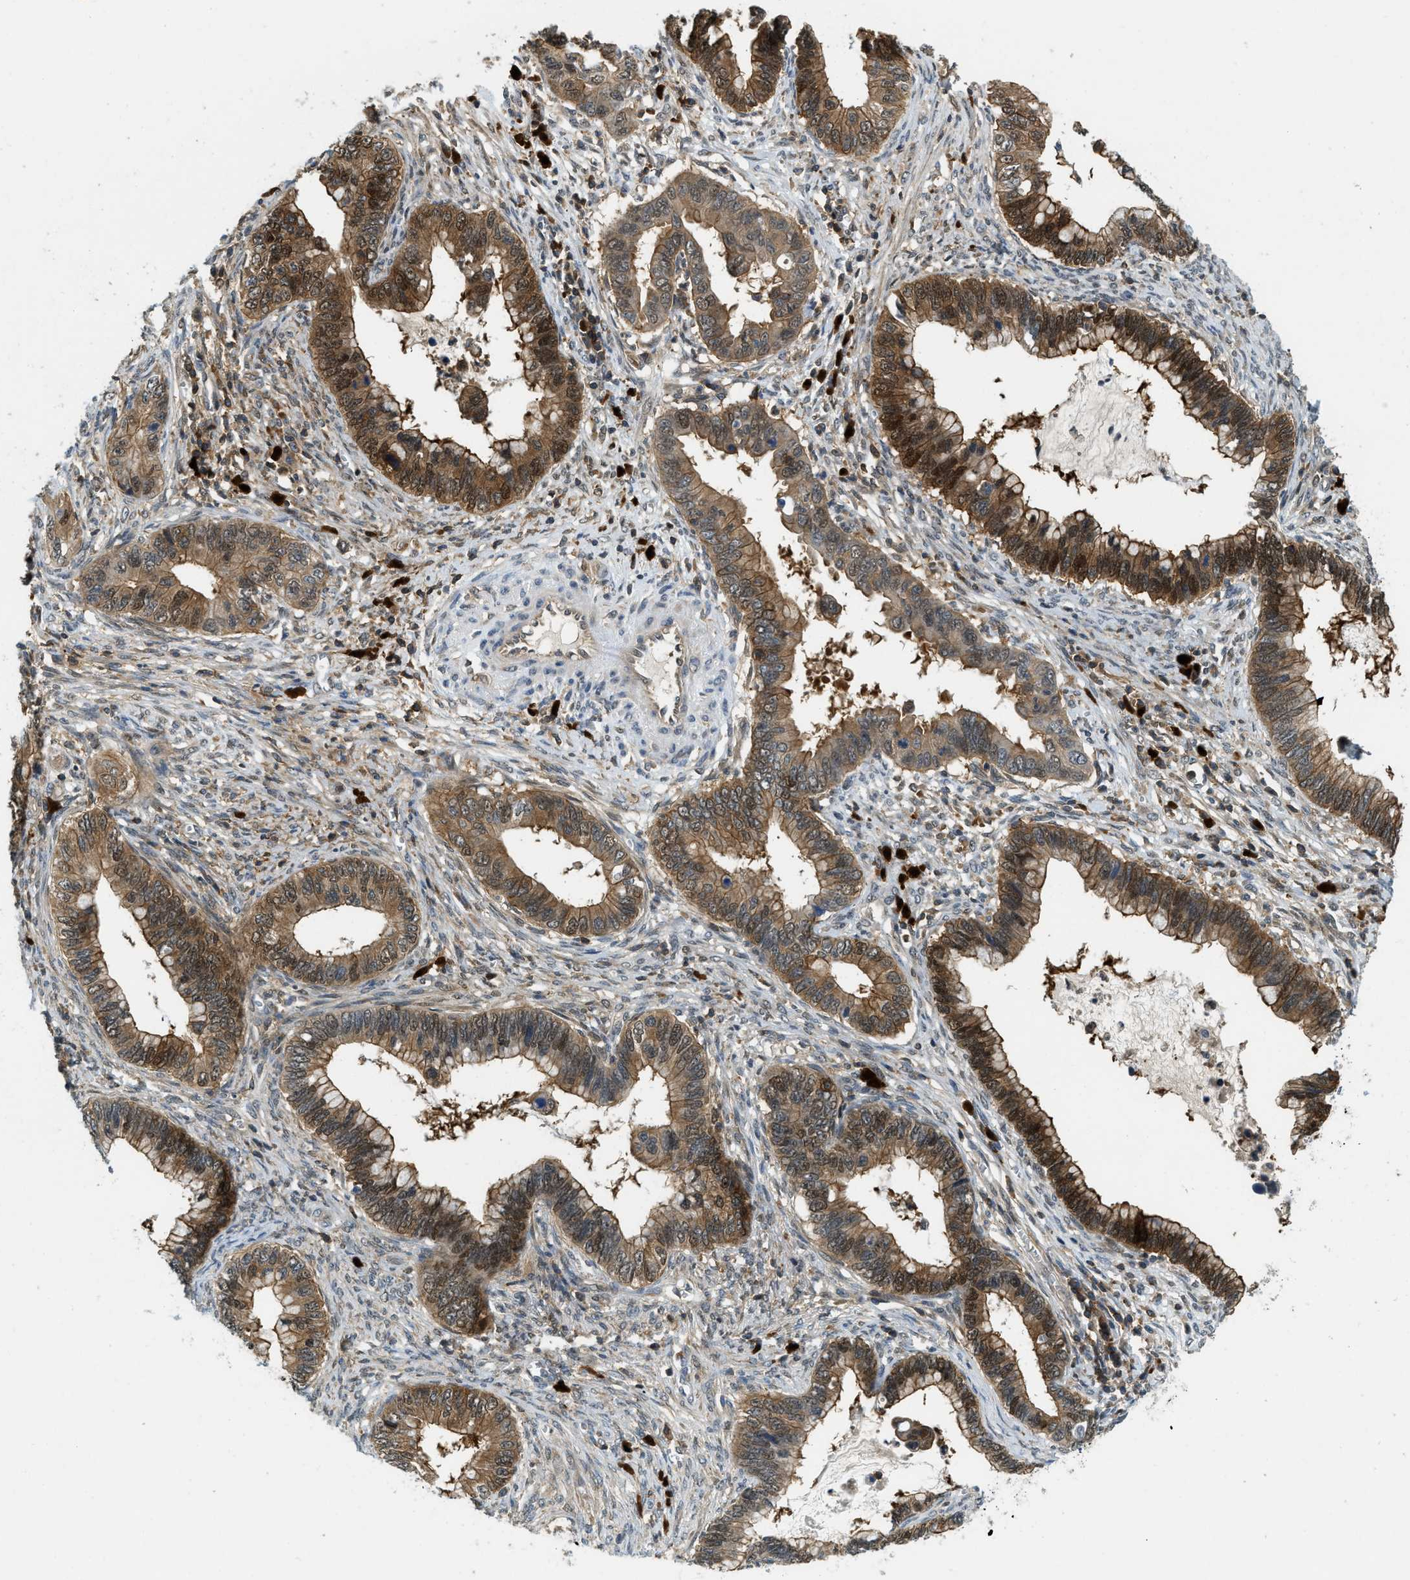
{"staining": {"intensity": "moderate", "quantity": ">75%", "location": "cytoplasmic/membranous,nuclear"}, "tissue": "cervical cancer", "cell_type": "Tumor cells", "image_type": "cancer", "snomed": [{"axis": "morphology", "description": "Adenocarcinoma, NOS"}, {"axis": "topography", "description": "Cervix"}], "caption": "Cervical adenocarcinoma stained for a protein demonstrates moderate cytoplasmic/membranous and nuclear positivity in tumor cells.", "gene": "GMPPB", "patient": {"sex": "female", "age": 44}}